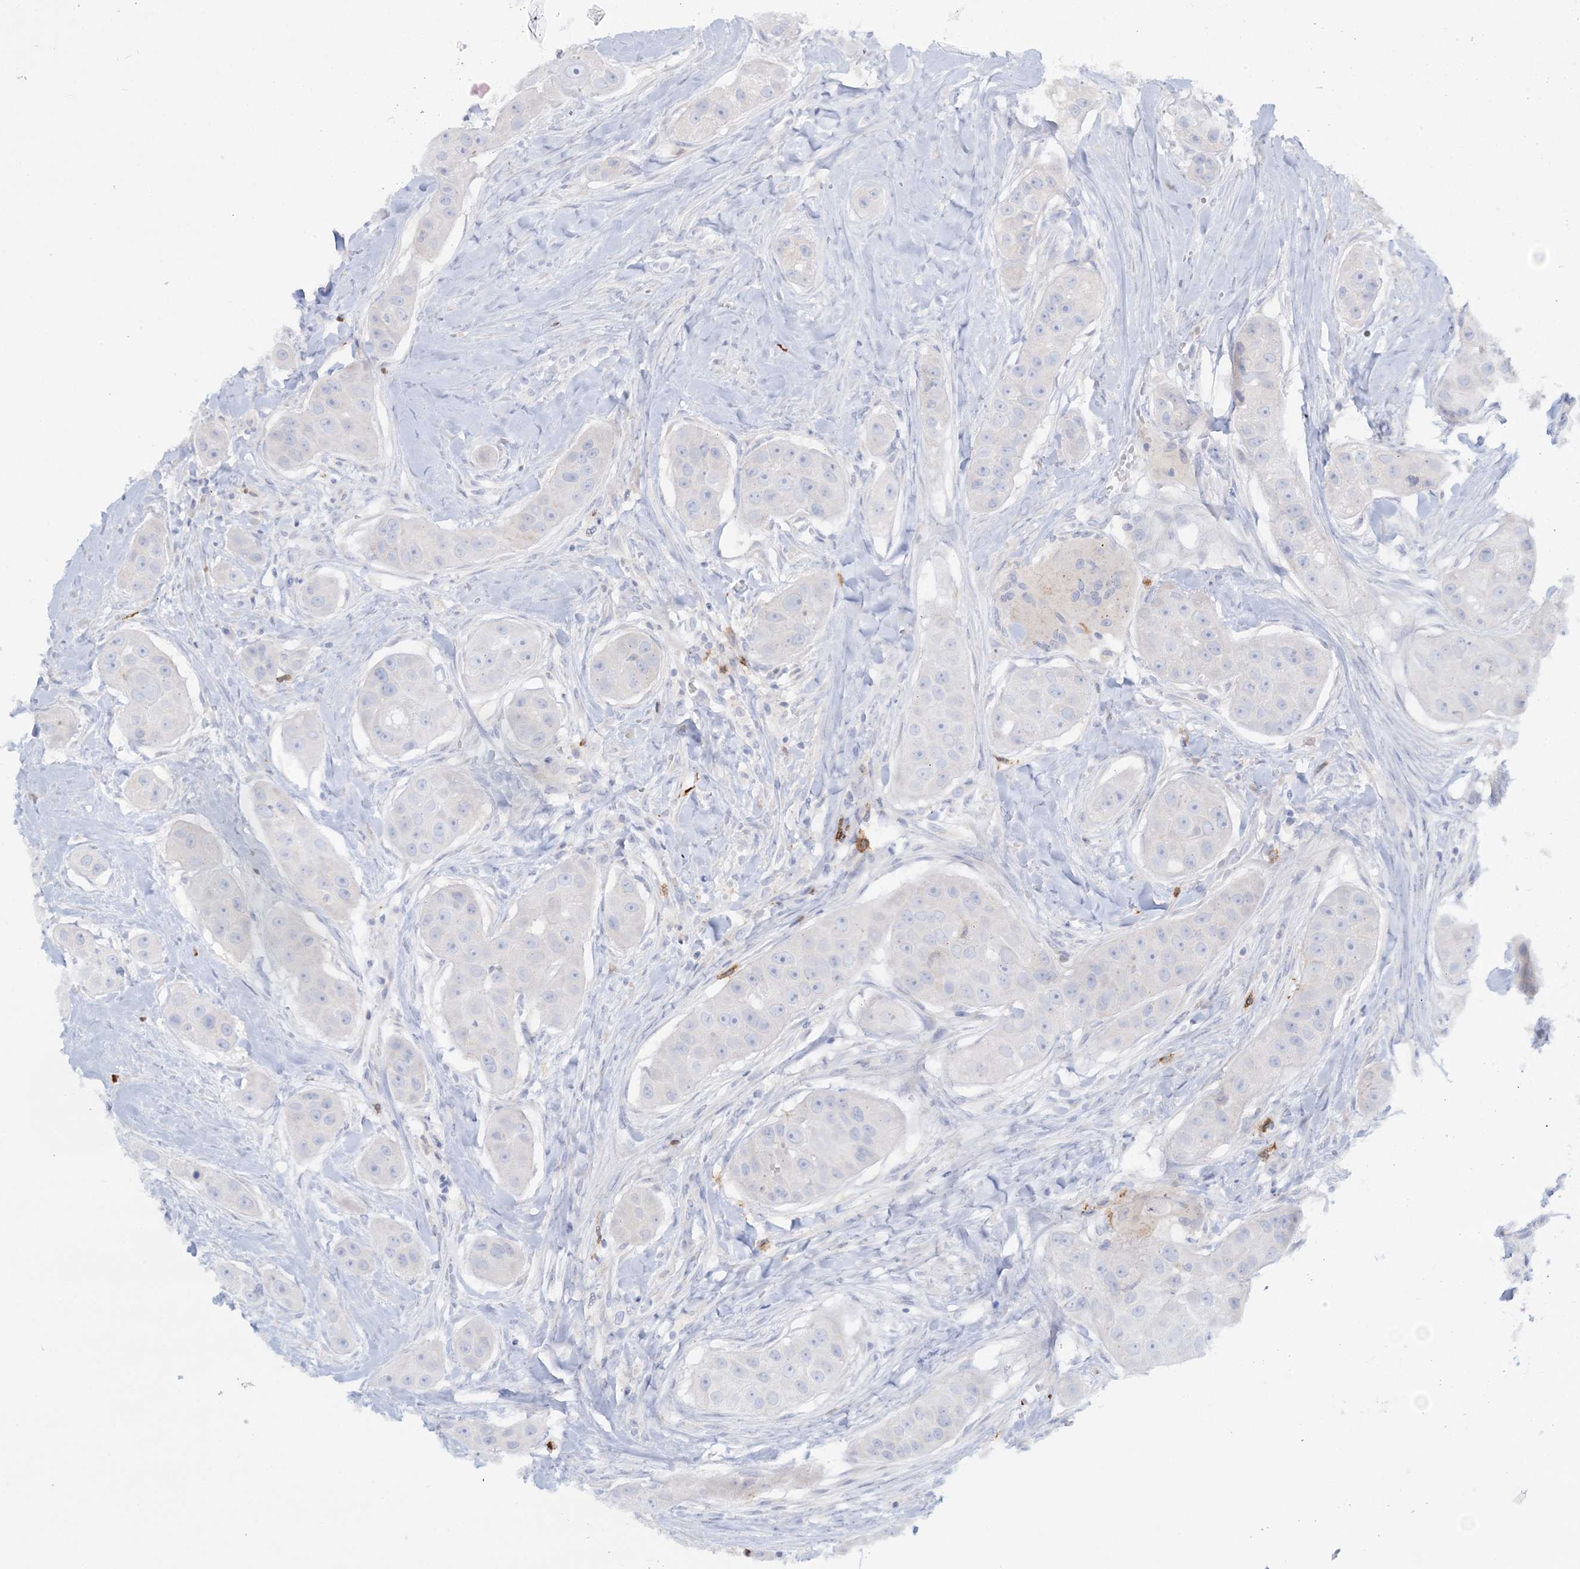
{"staining": {"intensity": "negative", "quantity": "none", "location": "none"}, "tissue": "head and neck cancer", "cell_type": "Tumor cells", "image_type": "cancer", "snomed": [{"axis": "morphology", "description": "Normal tissue, NOS"}, {"axis": "morphology", "description": "Squamous cell carcinoma, NOS"}, {"axis": "topography", "description": "Skeletal muscle"}, {"axis": "topography", "description": "Head-Neck"}], "caption": "An image of human head and neck cancer (squamous cell carcinoma) is negative for staining in tumor cells. Nuclei are stained in blue.", "gene": "WDSUB1", "patient": {"sex": "male", "age": 51}}